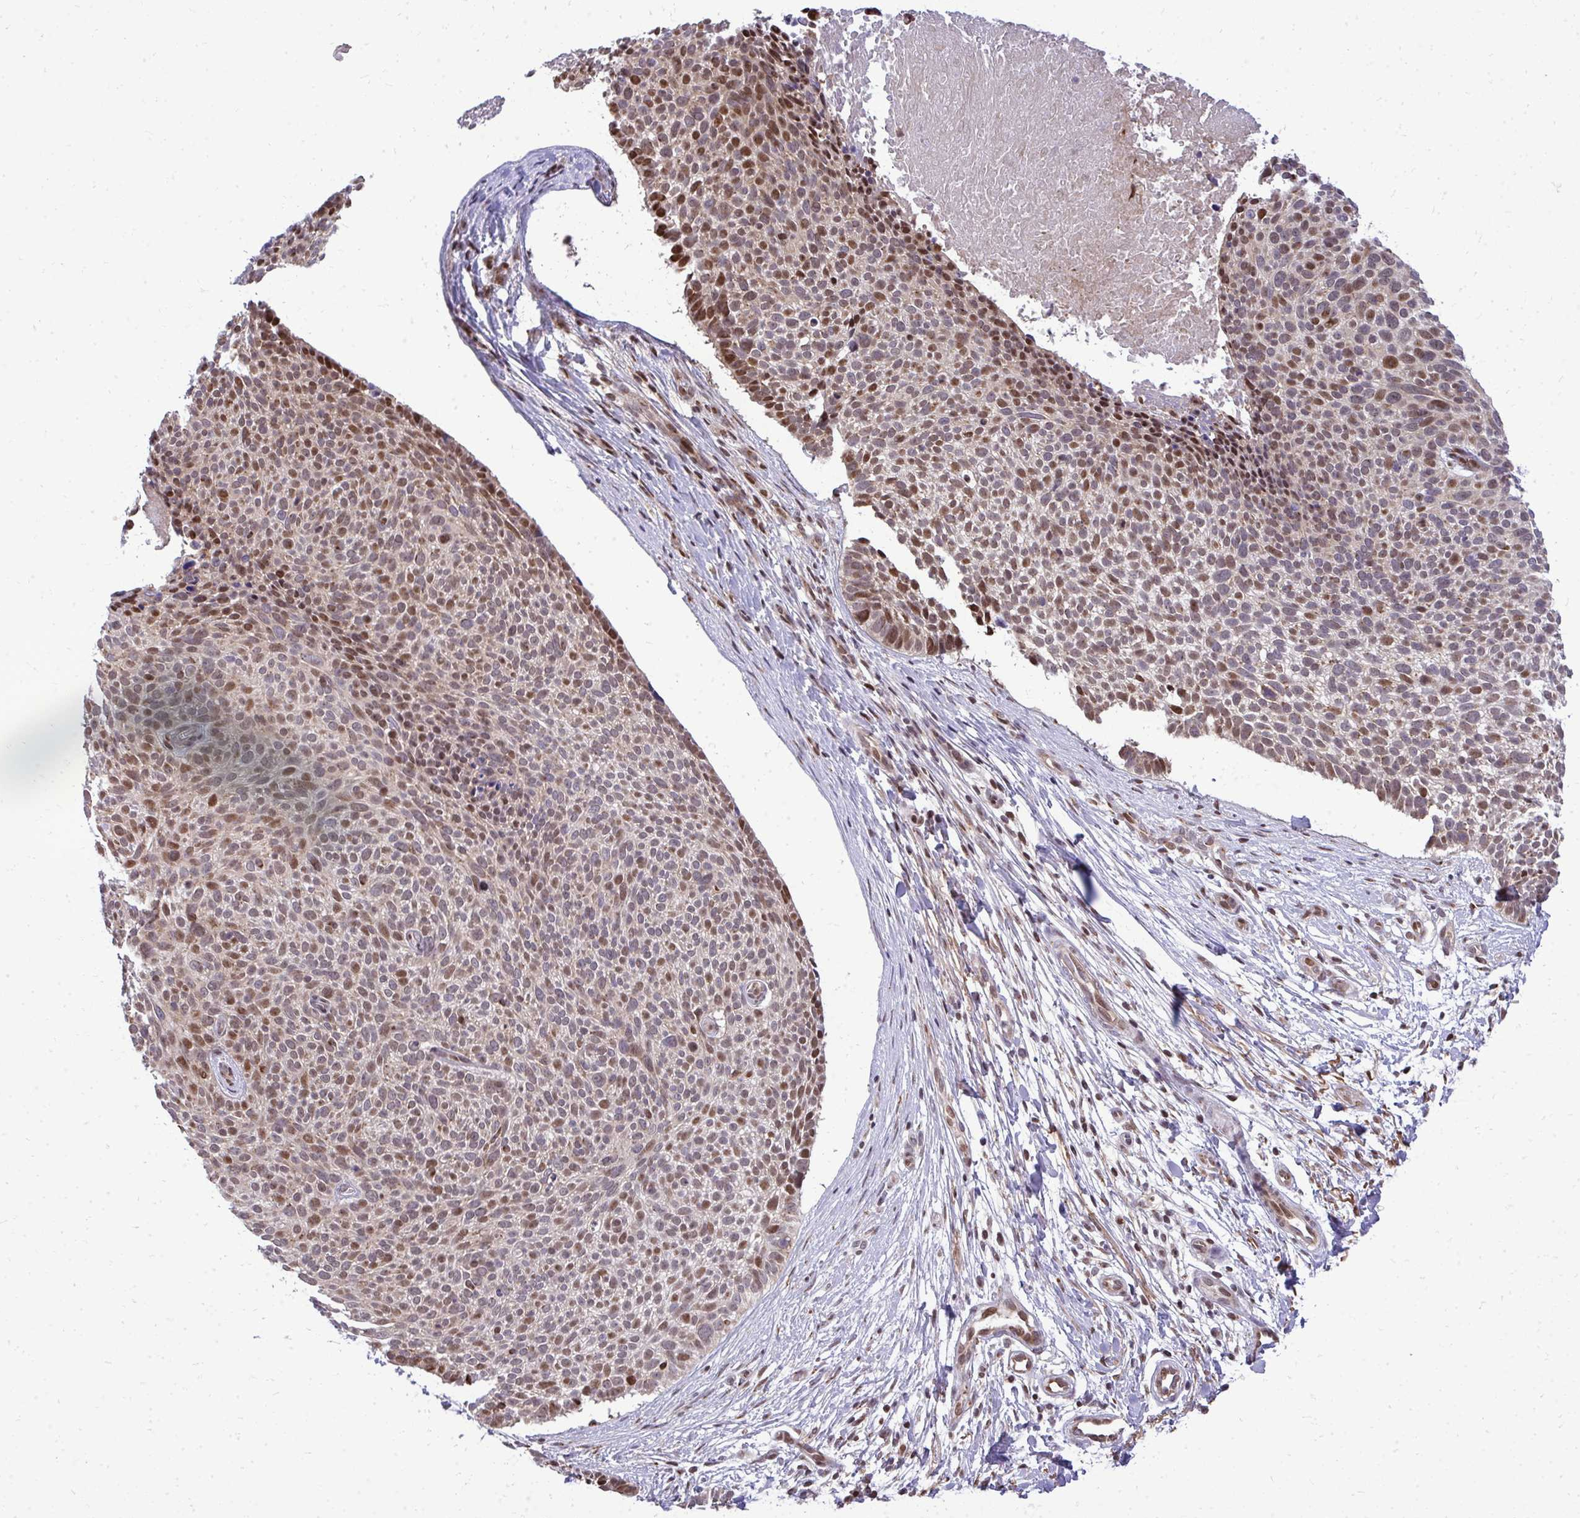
{"staining": {"intensity": "moderate", "quantity": "25%-75%", "location": "nuclear"}, "tissue": "skin cancer", "cell_type": "Tumor cells", "image_type": "cancer", "snomed": [{"axis": "morphology", "description": "Basal cell carcinoma"}, {"axis": "topography", "description": "Skin"}, {"axis": "topography", "description": "Skin of back"}], "caption": "Immunohistochemical staining of skin cancer shows medium levels of moderate nuclear staining in approximately 25%-75% of tumor cells. (IHC, brightfield microscopy, high magnification).", "gene": "PIGY", "patient": {"sex": "male", "age": 81}}